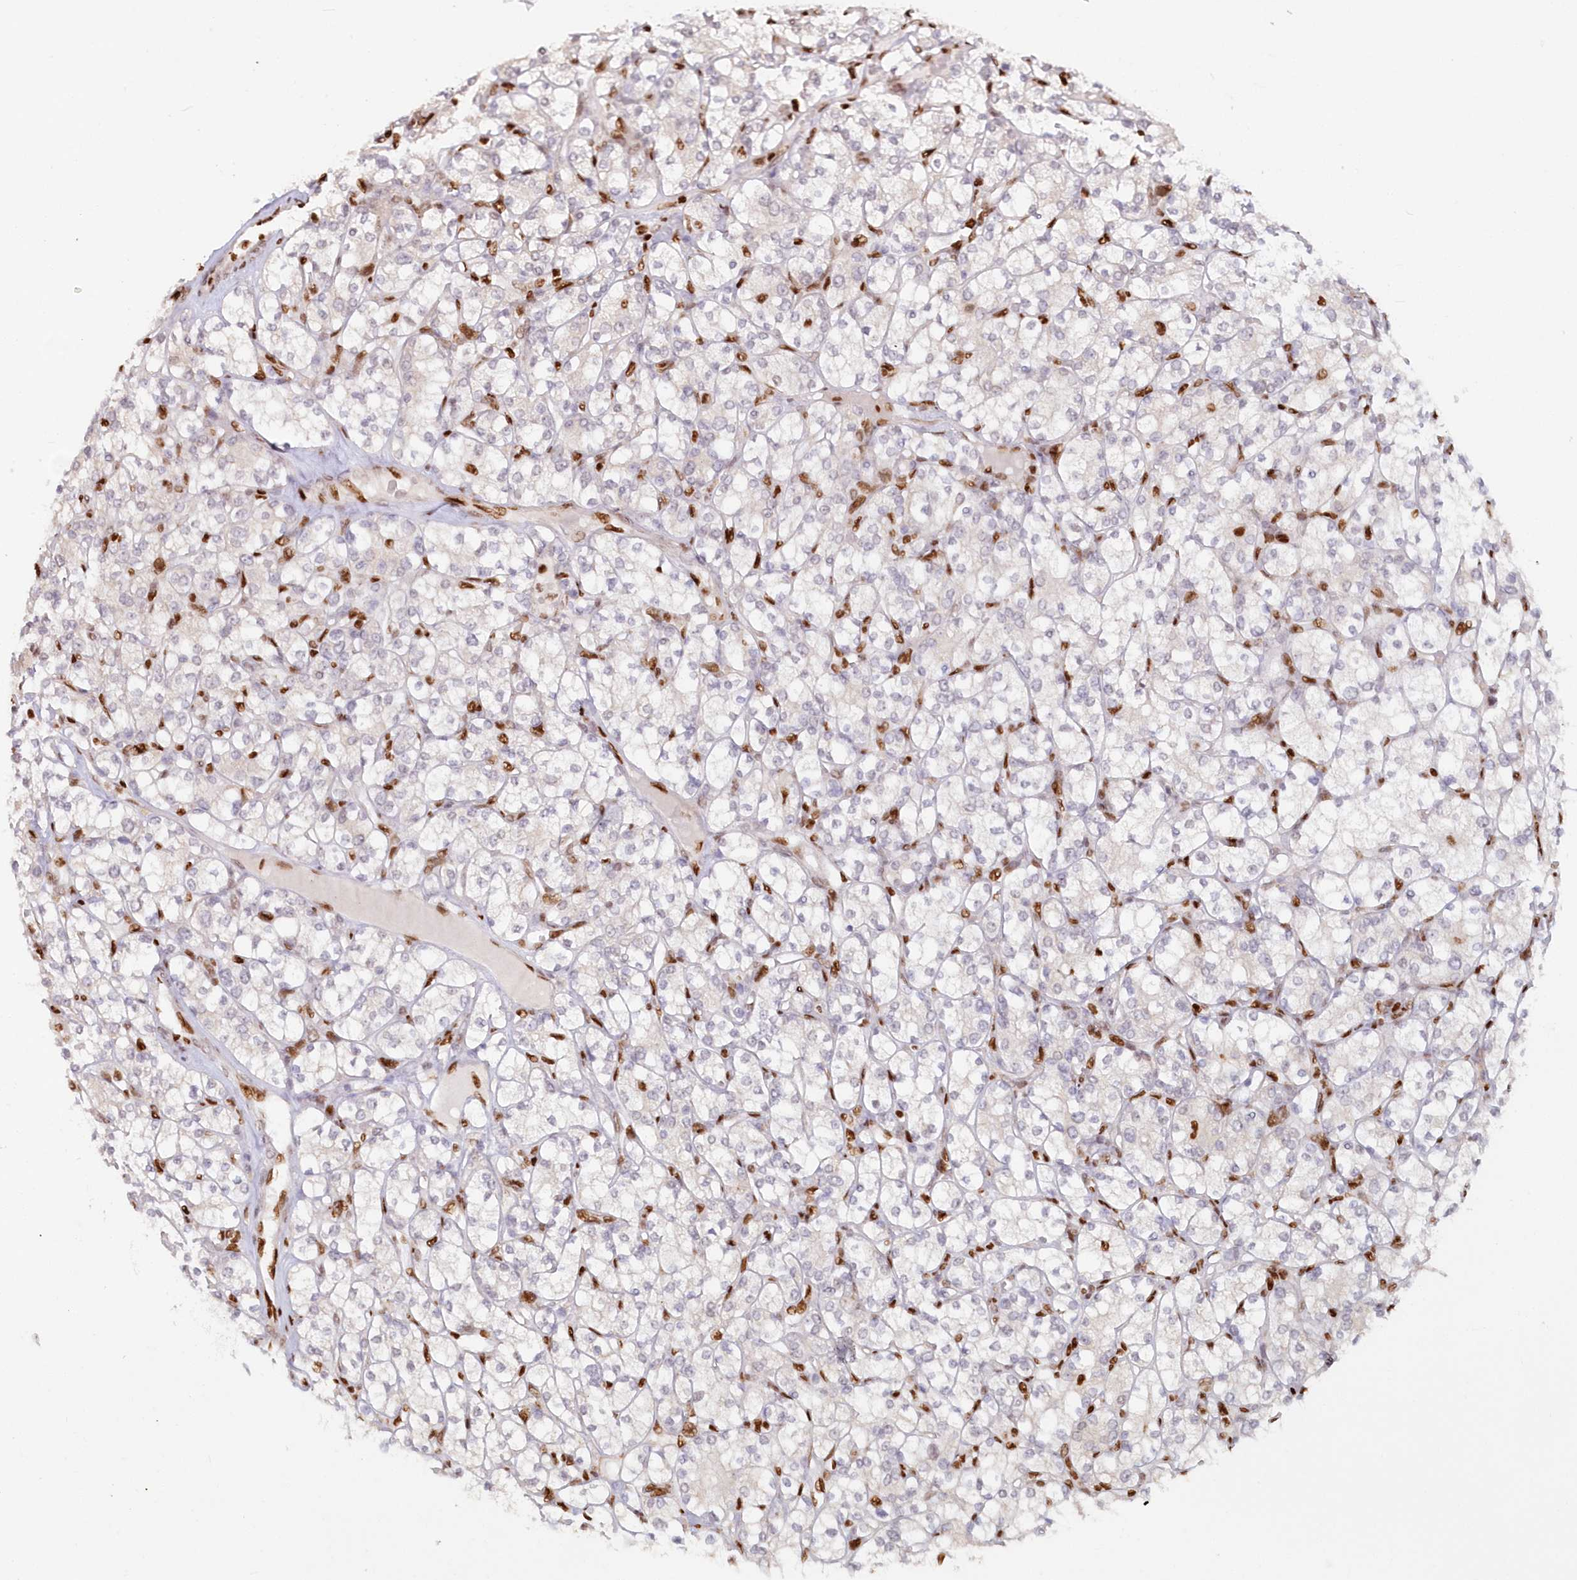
{"staining": {"intensity": "negative", "quantity": "none", "location": "none"}, "tissue": "renal cancer", "cell_type": "Tumor cells", "image_type": "cancer", "snomed": [{"axis": "morphology", "description": "Adenocarcinoma, NOS"}, {"axis": "topography", "description": "Kidney"}], "caption": "This is an immunohistochemistry (IHC) photomicrograph of human renal adenocarcinoma. There is no positivity in tumor cells.", "gene": "POLR2B", "patient": {"sex": "male", "age": 77}}